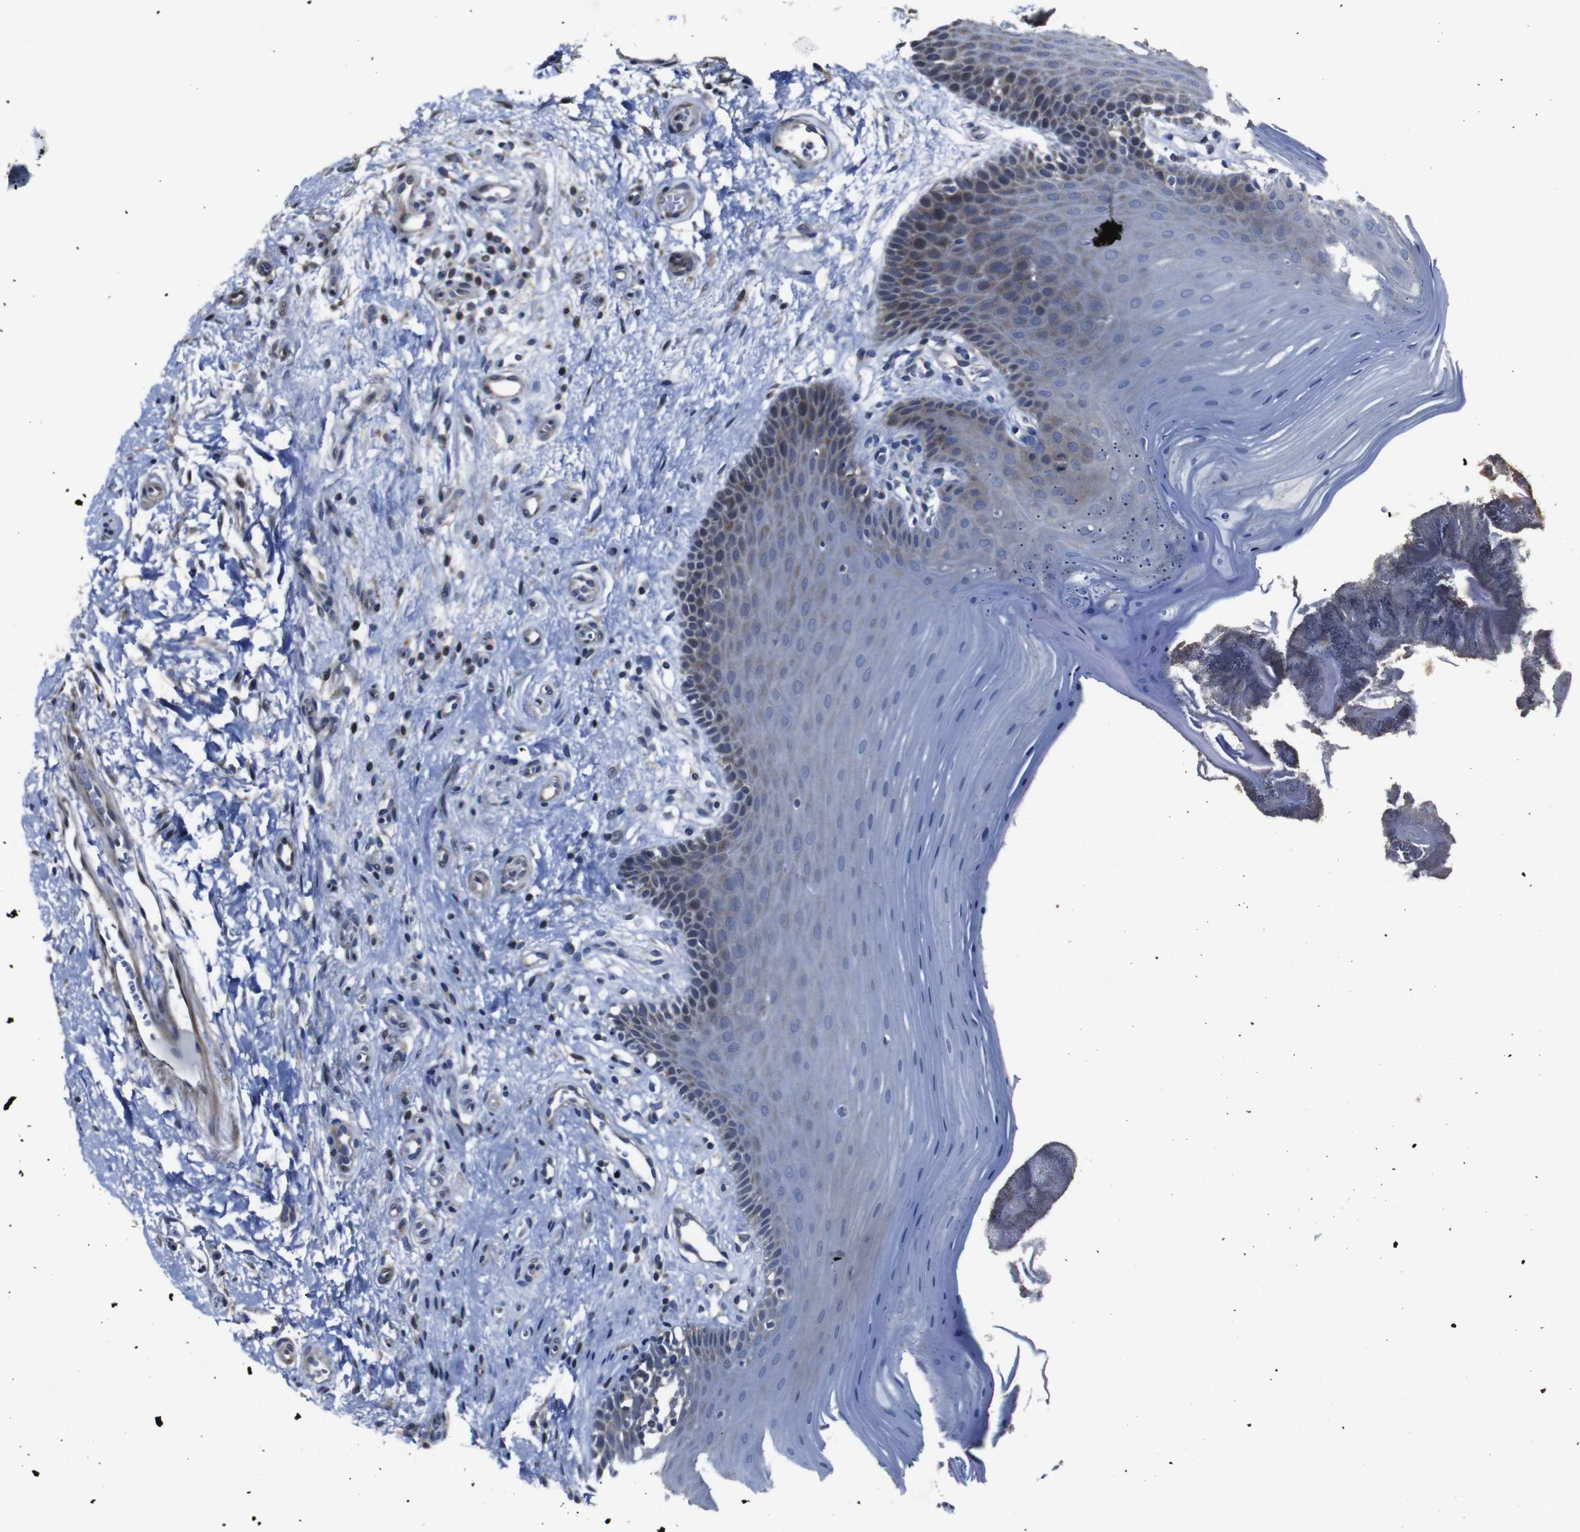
{"staining": {"intensity": "weak", "quantity": "<25%", "location": "cytoplasmic/membranous"}, "tissue": "oral mucosa", "cell_type": "Squamous epithelial cells", "image_type": "normal", "snomed": [{"axis": "morphology", "description": "Normal tissue, NOS"}, {"axis": "topography", "description": "Skeletal muscle"}, {"axis": "topography", "description": "Oral tissue"}], "caption": "IHC photomicrograph of normal oral mucosa: human oral mucosa stained with DAB (3,3'-diaminobenzidine) exhibits no significant protein staining in squamous epithelial cells. (DAB (3,3'-diaminobenzidine) IHC with hematoxylin counter stain).", "gene": "SNN", "patient": {"sex": "male", "age": 58}}